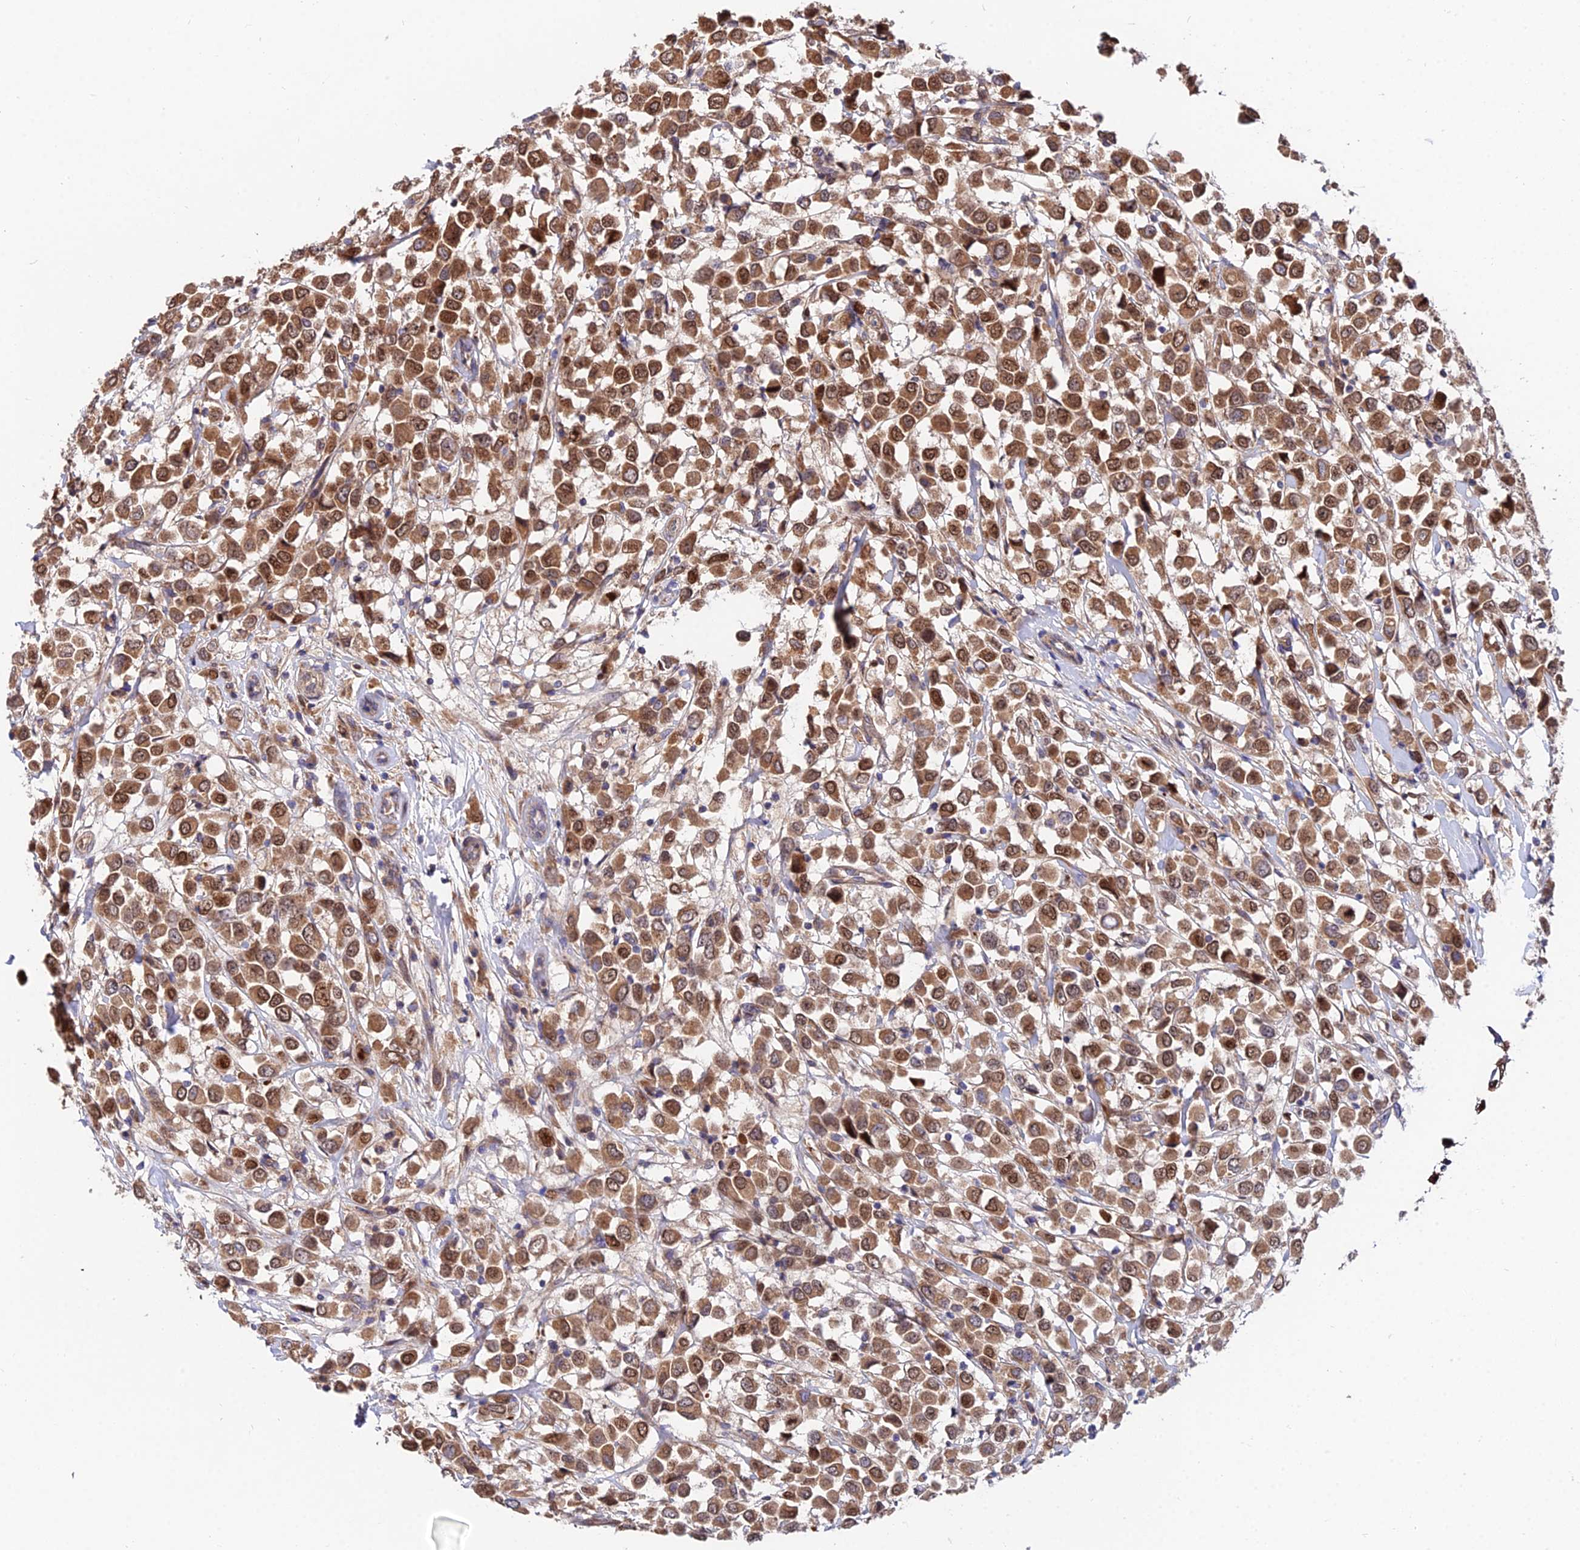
{"staining": {"intensity": "moderate", "quantity": ">75%", "location": "cytoplasmic/membranous,nuclear"}, "tissue": "breast cancer", "cell_type": "Tumor cells", "image_type": "cancer", "snomed": [{"axis": "morphology", "description": "Duct carcinoma"}, {"axis": "topography", "description": "Breast"}], "caption": "High-power microscopy captured an immunohistochemistry photomicrograph of breast cancer, revealing moderate cytoplasmic/membranous and nuclear staining in approximately >75% of tumor cells. The protein is stained brown, and the nuclei are stained in blue (DAB (3,3'-diaminobenzidine) IHC with brightfield microscopy, high magnification).", "gene": "CDC37L1", "patient": {"sex": "female", "age": 61}}